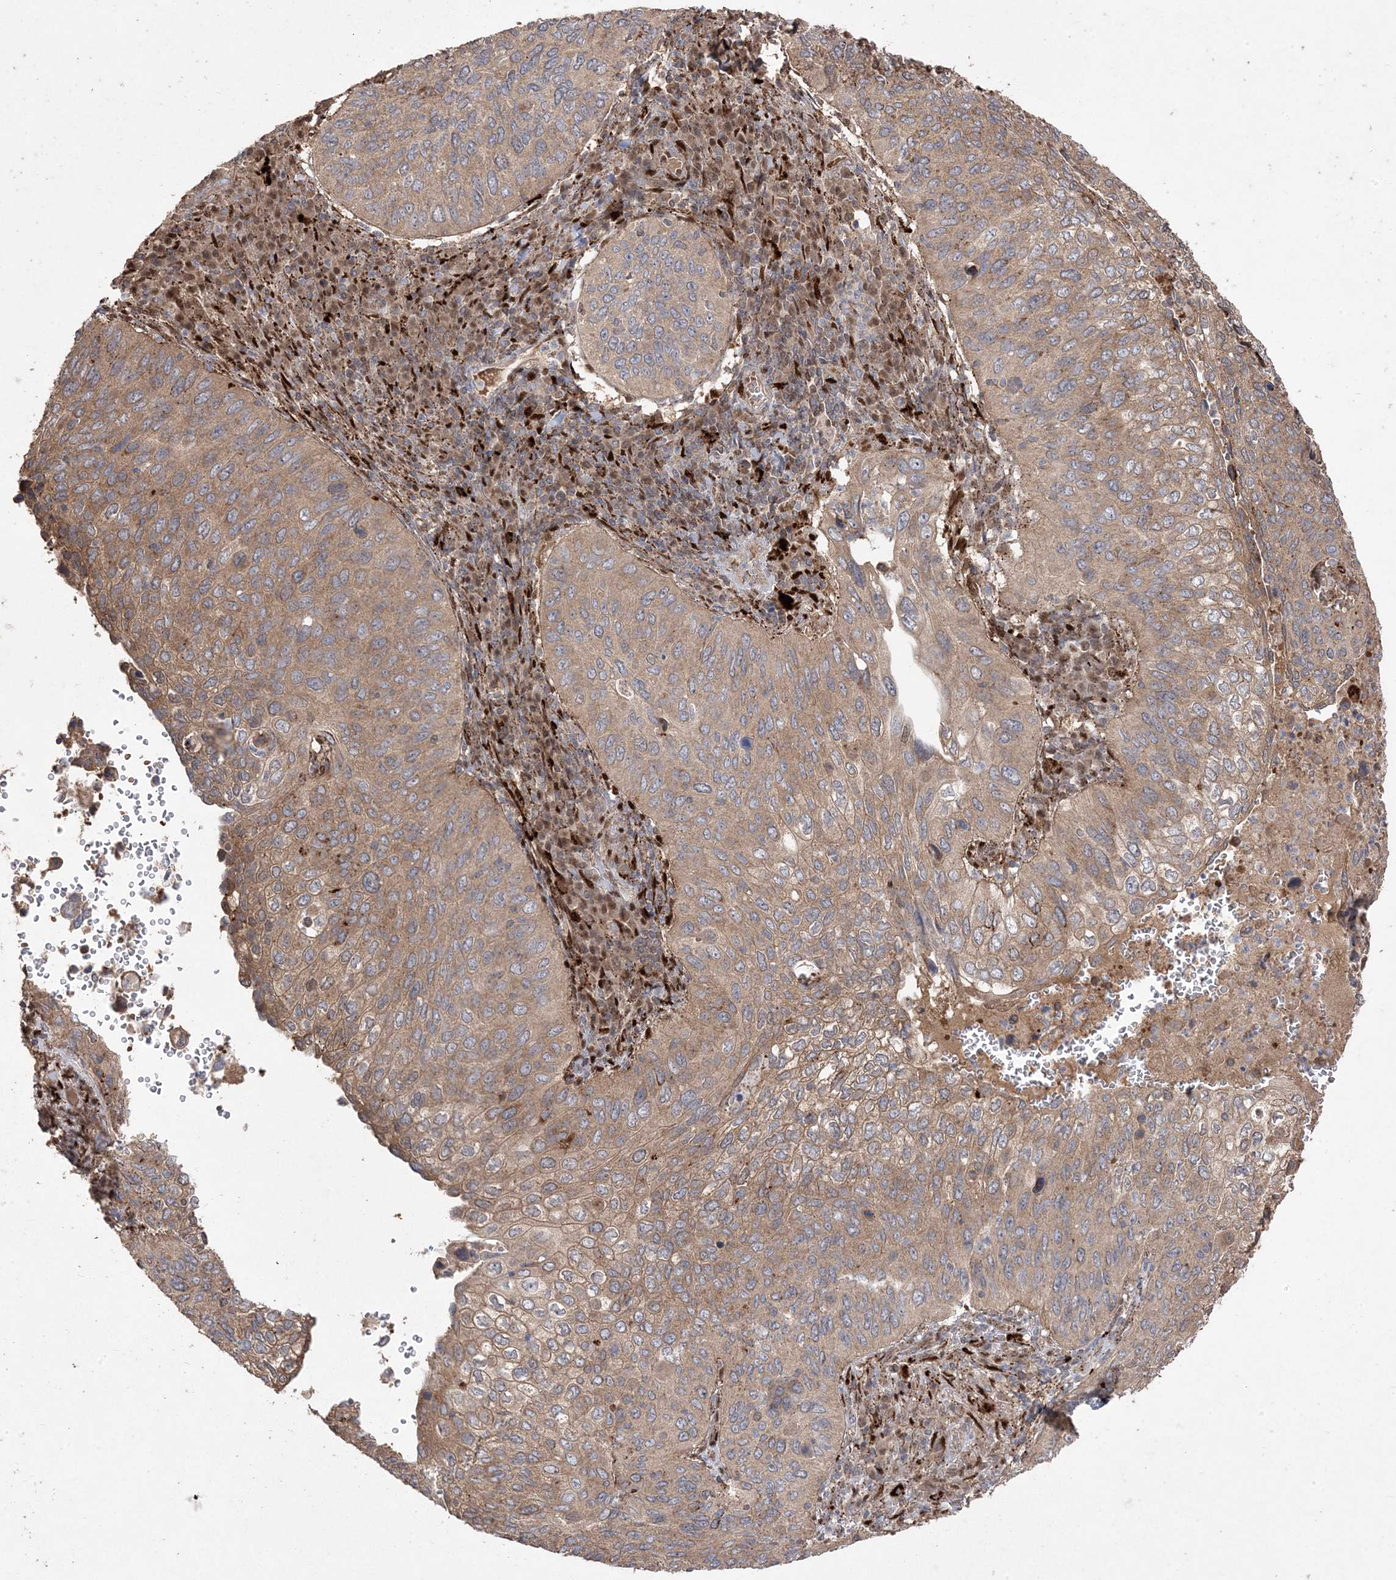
{"staining": {"intensity": "moderate", "quantity": ">75%", "location": "cytoplasmic/membranous"}, "tissue": "cervical cancer", "cell_type": "Tumor cells", "image_type": "cancer", "snomed": [{"axis": "morphology", "description": "Squamous cell carcinoma, NOS"}, {"axis": "topography", "description": "Cervix"}], "caption": "DAB (3,3'-diaminobenzidine) immunohistochemical staining of cervical cancer exhibits moderate cytoplasmic/membranous protein positivity in about >75% of tumor cells.", "gene": "PPOX", "patient": {"sex": "female", "age": 38}}